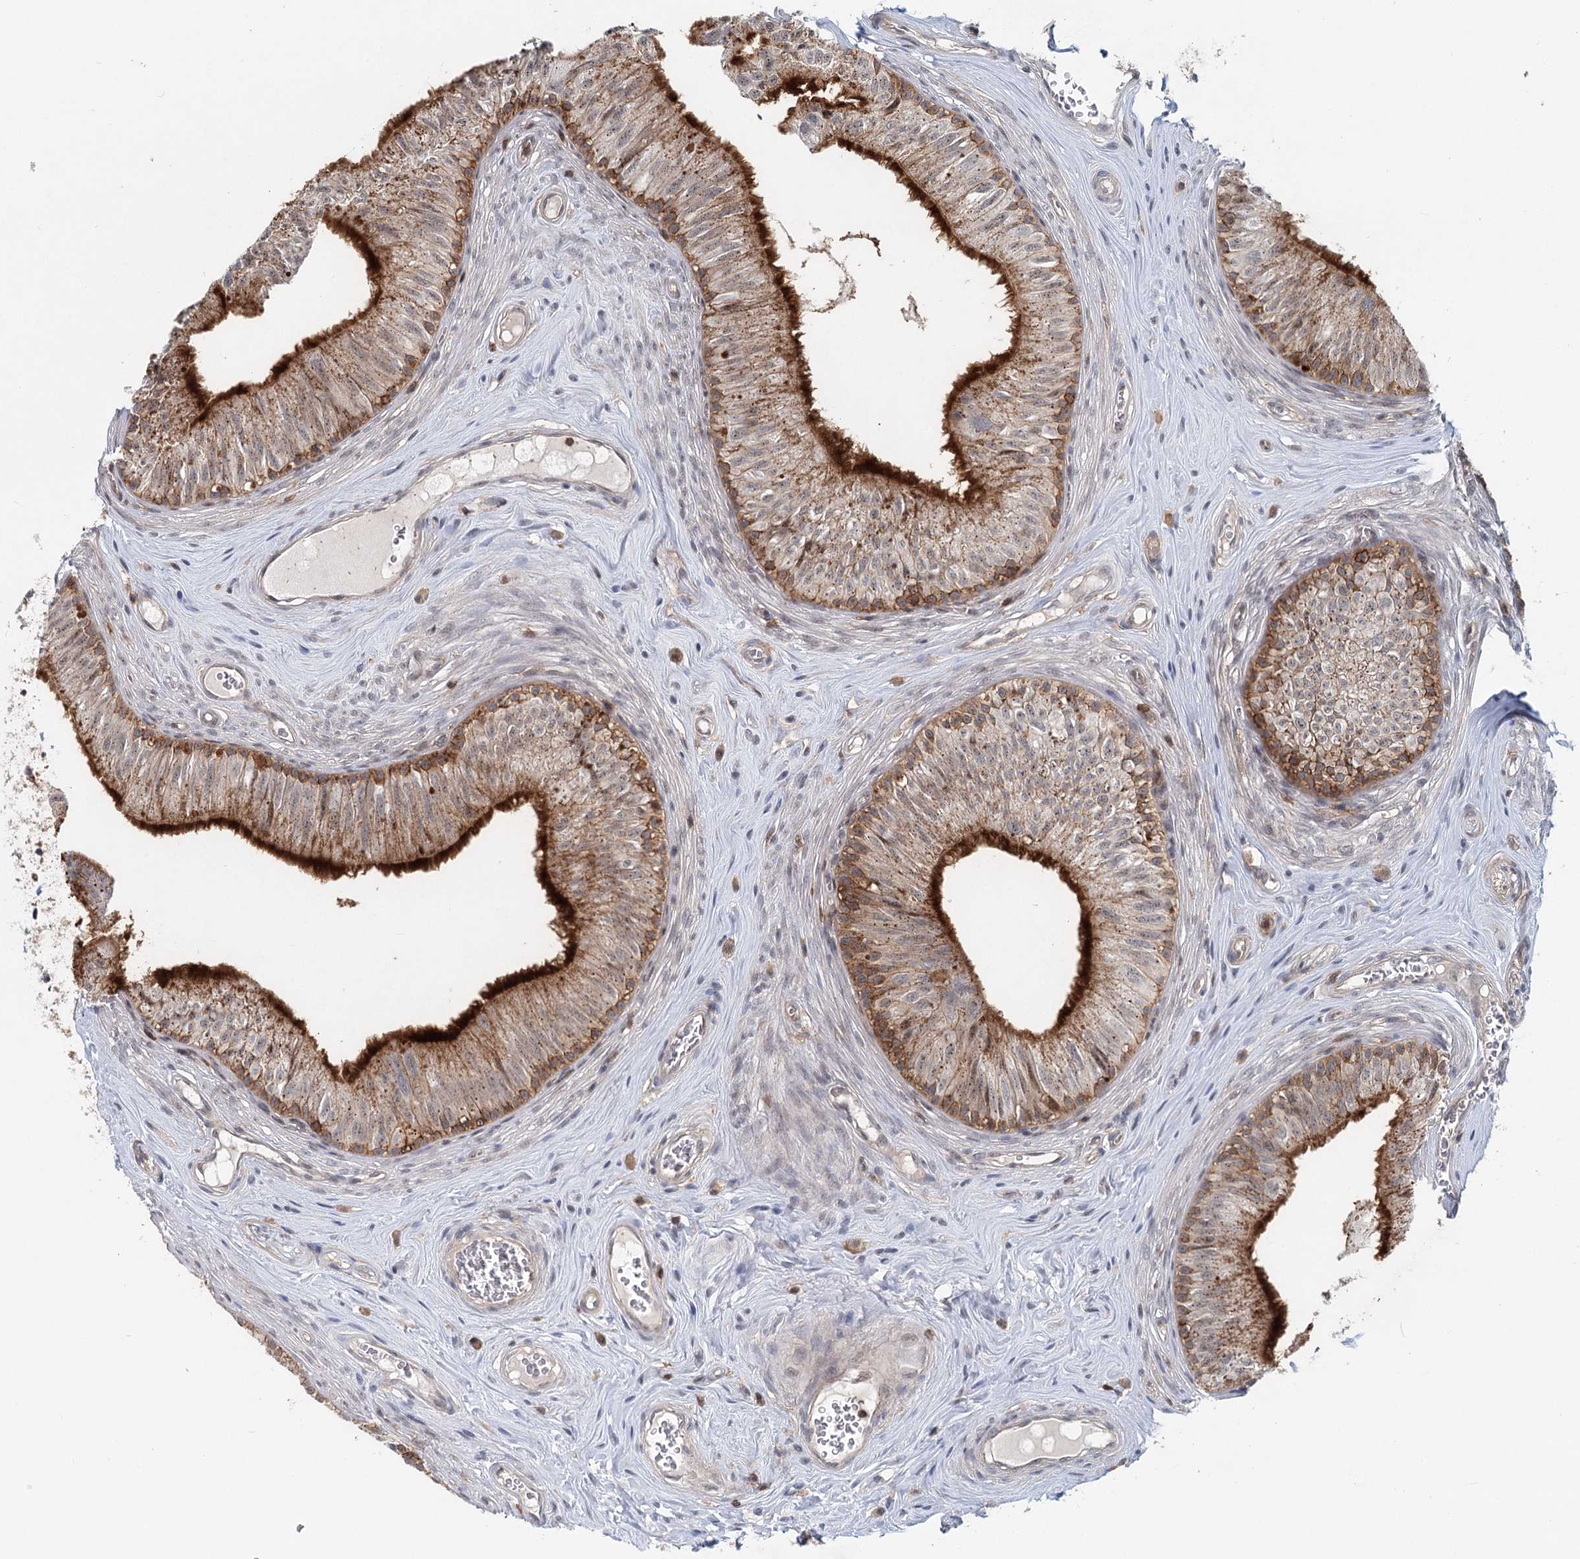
{"staining": {"intensity": "strong", "quantity": ">75%", "location": "cytoplasmic/membranous"}, "tissue": "epididymis", "cell_type": "Glandular cells", "image_type": "normal", "snomed": [{"axis": "morphology", "description": "Normal tissue, NOS"}, {"axis": "topography", "description": "Epididymis"}], "caption": "Immunohistochemical staining of unremarkable epididymis exhibits high levels of strong cytoplasmic/membranous positivity in approximately >75% of glandular cells.", "gene": "CDC42SE2", "patient": {"sex": "male", "age": 46}}